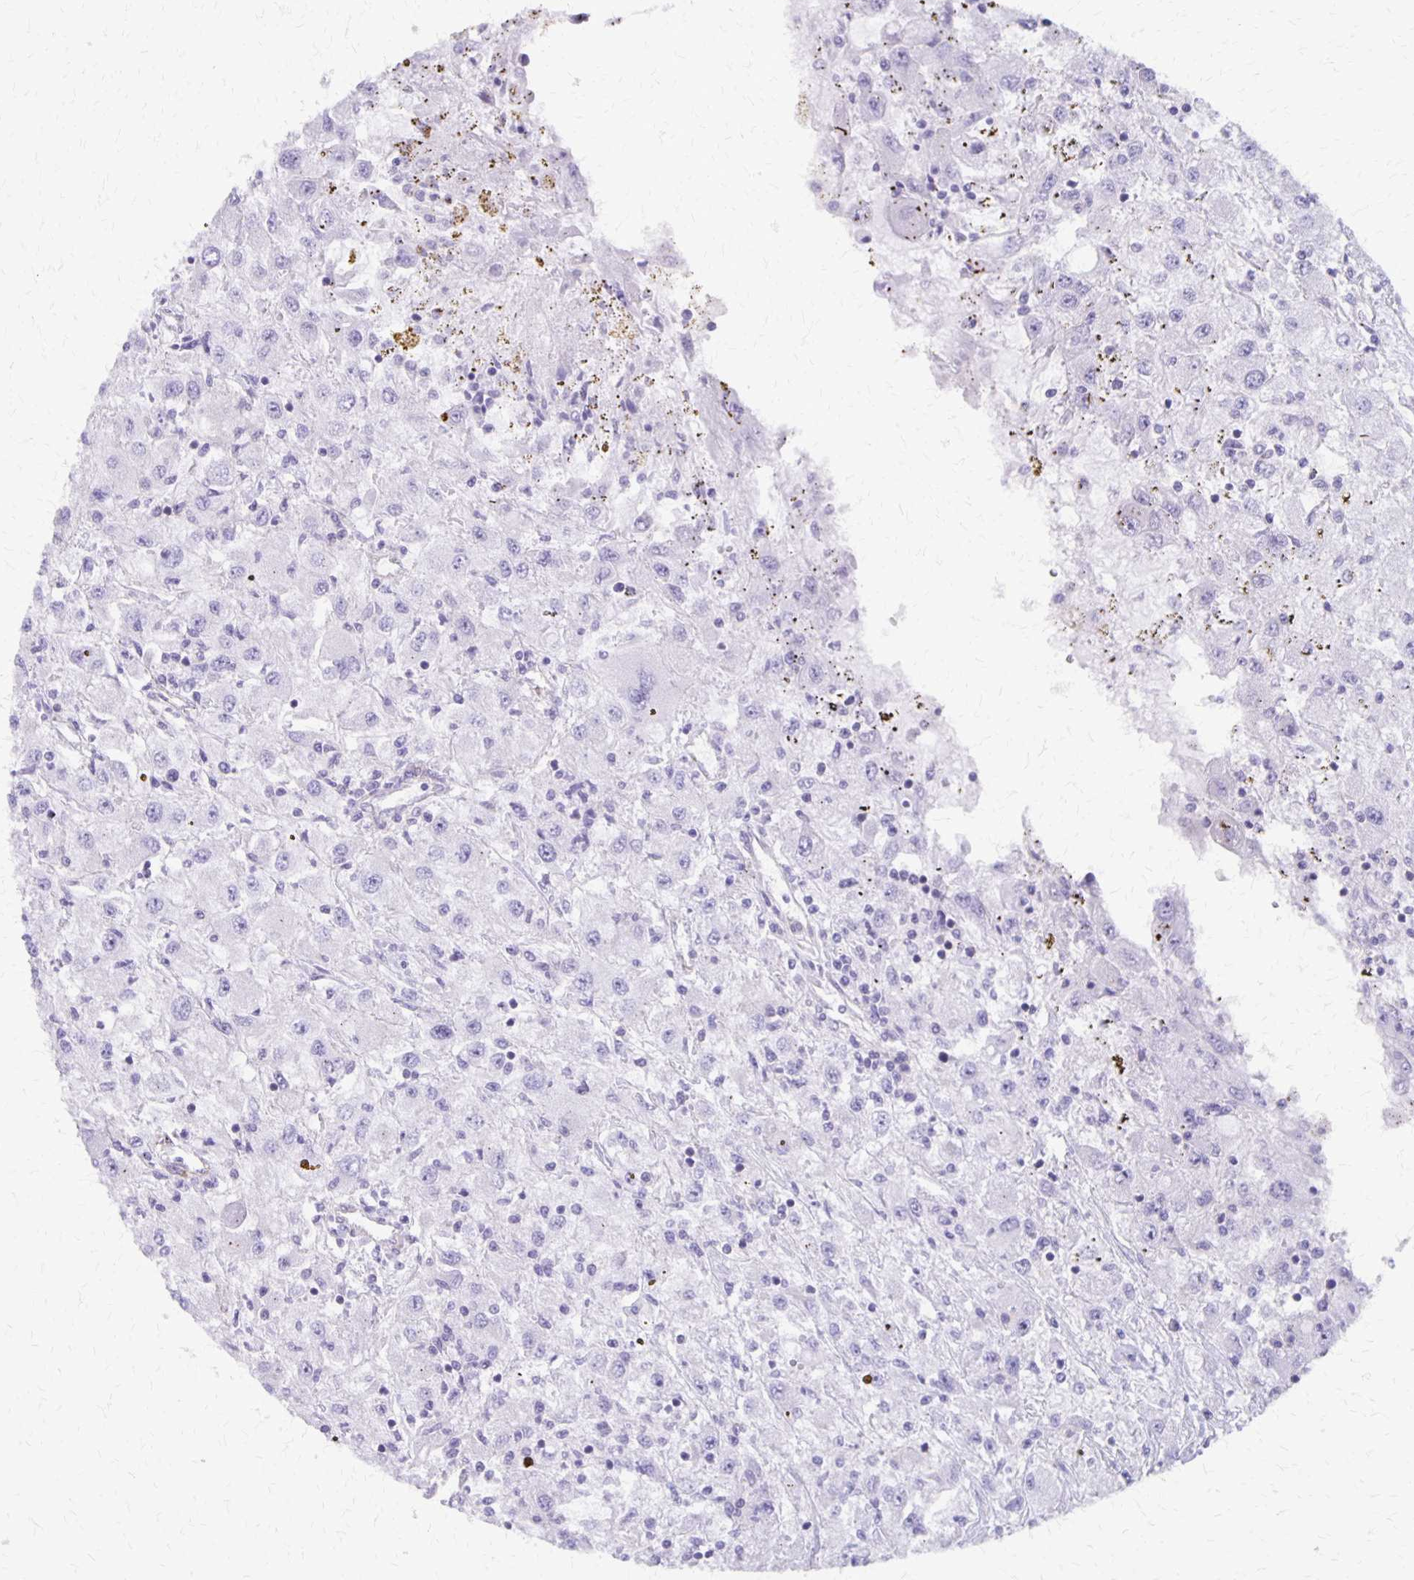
{"staining": {"intensity": "negative", "quantity": "none", "location": "none"}, "tissue": "renal cancer", "cell_type": "Tumor cells", "image_type": "cancer", "snomed": [{"axis": "morphology", "description": "Adenocarcinoma, NOS"}, {"axis": "topography", "description": "Kidney"}], "caption": "The IHC histopathology image has no significant staining in tumor cells of renal adenocarcinoma tissue.", "gene": "SEPTIN5", "patient": {"sex": "female", "age": 67}}